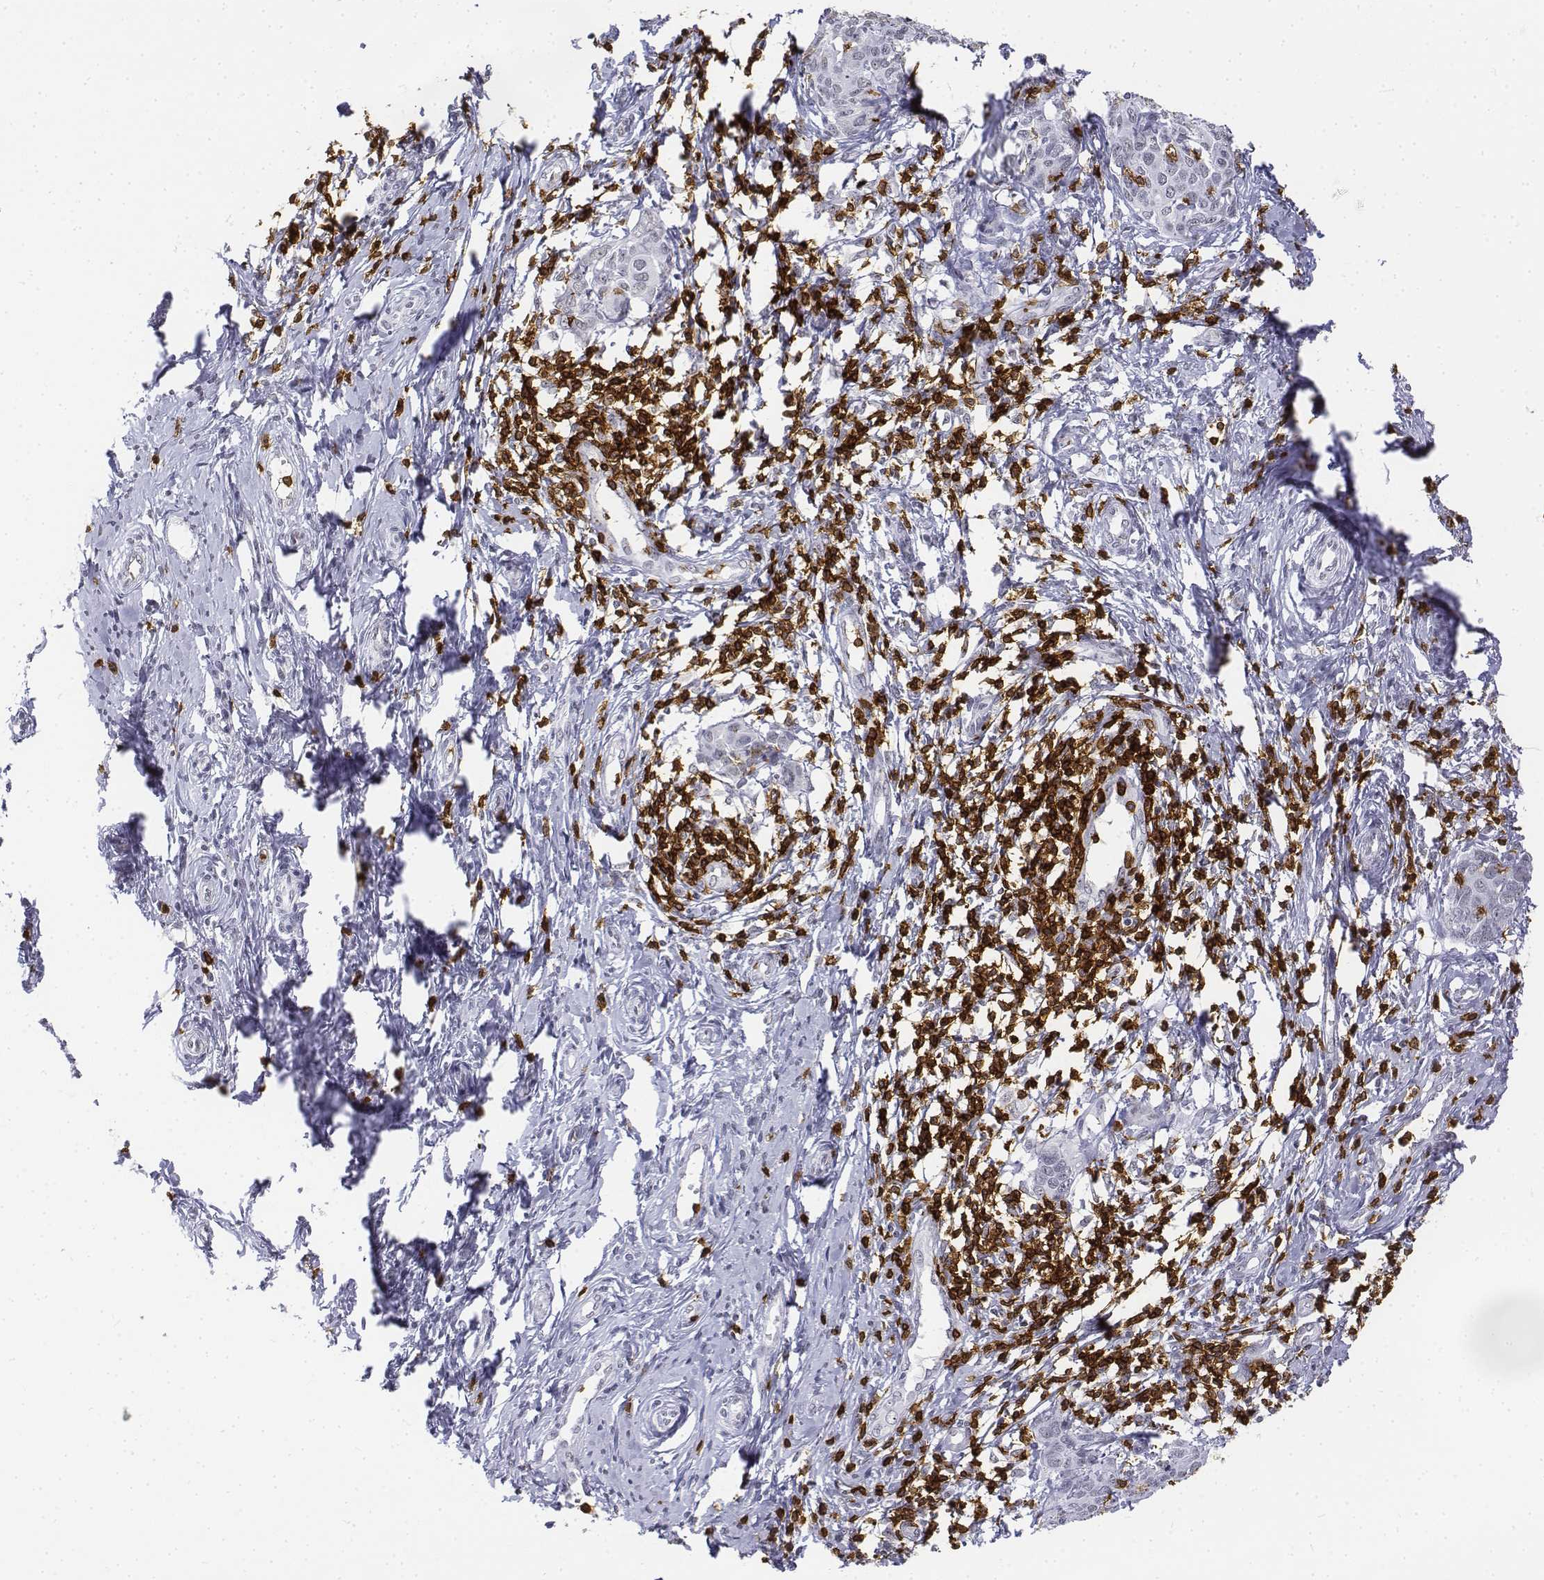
{"staining": {"intensity": "negative", "quantity": "none", "location": "none"}, "tissue": "cervical cancer", "cell_type": "Tumor cells", "image_type": "cancer", "snomed": [{"axis": "morphology", "description": "Squamous cell carcinoma, NOS"}, {"axis": "topography", "description": "Cervix"}], "caption": "Immunohistochemistry (IHC) photomicrograph of human cervical squamous cell carcinoma stained for a protein (brown), which reveals no expression in tumor cells. (Stains: DAB (3,3'-diaminobenzidine) immunohistochemistry with hematoxylin counter stain, Microscopy: brightfield microscopy at high magnification).", "gene": "CD3E", "patient": {"sex": "female", "age": 62}}